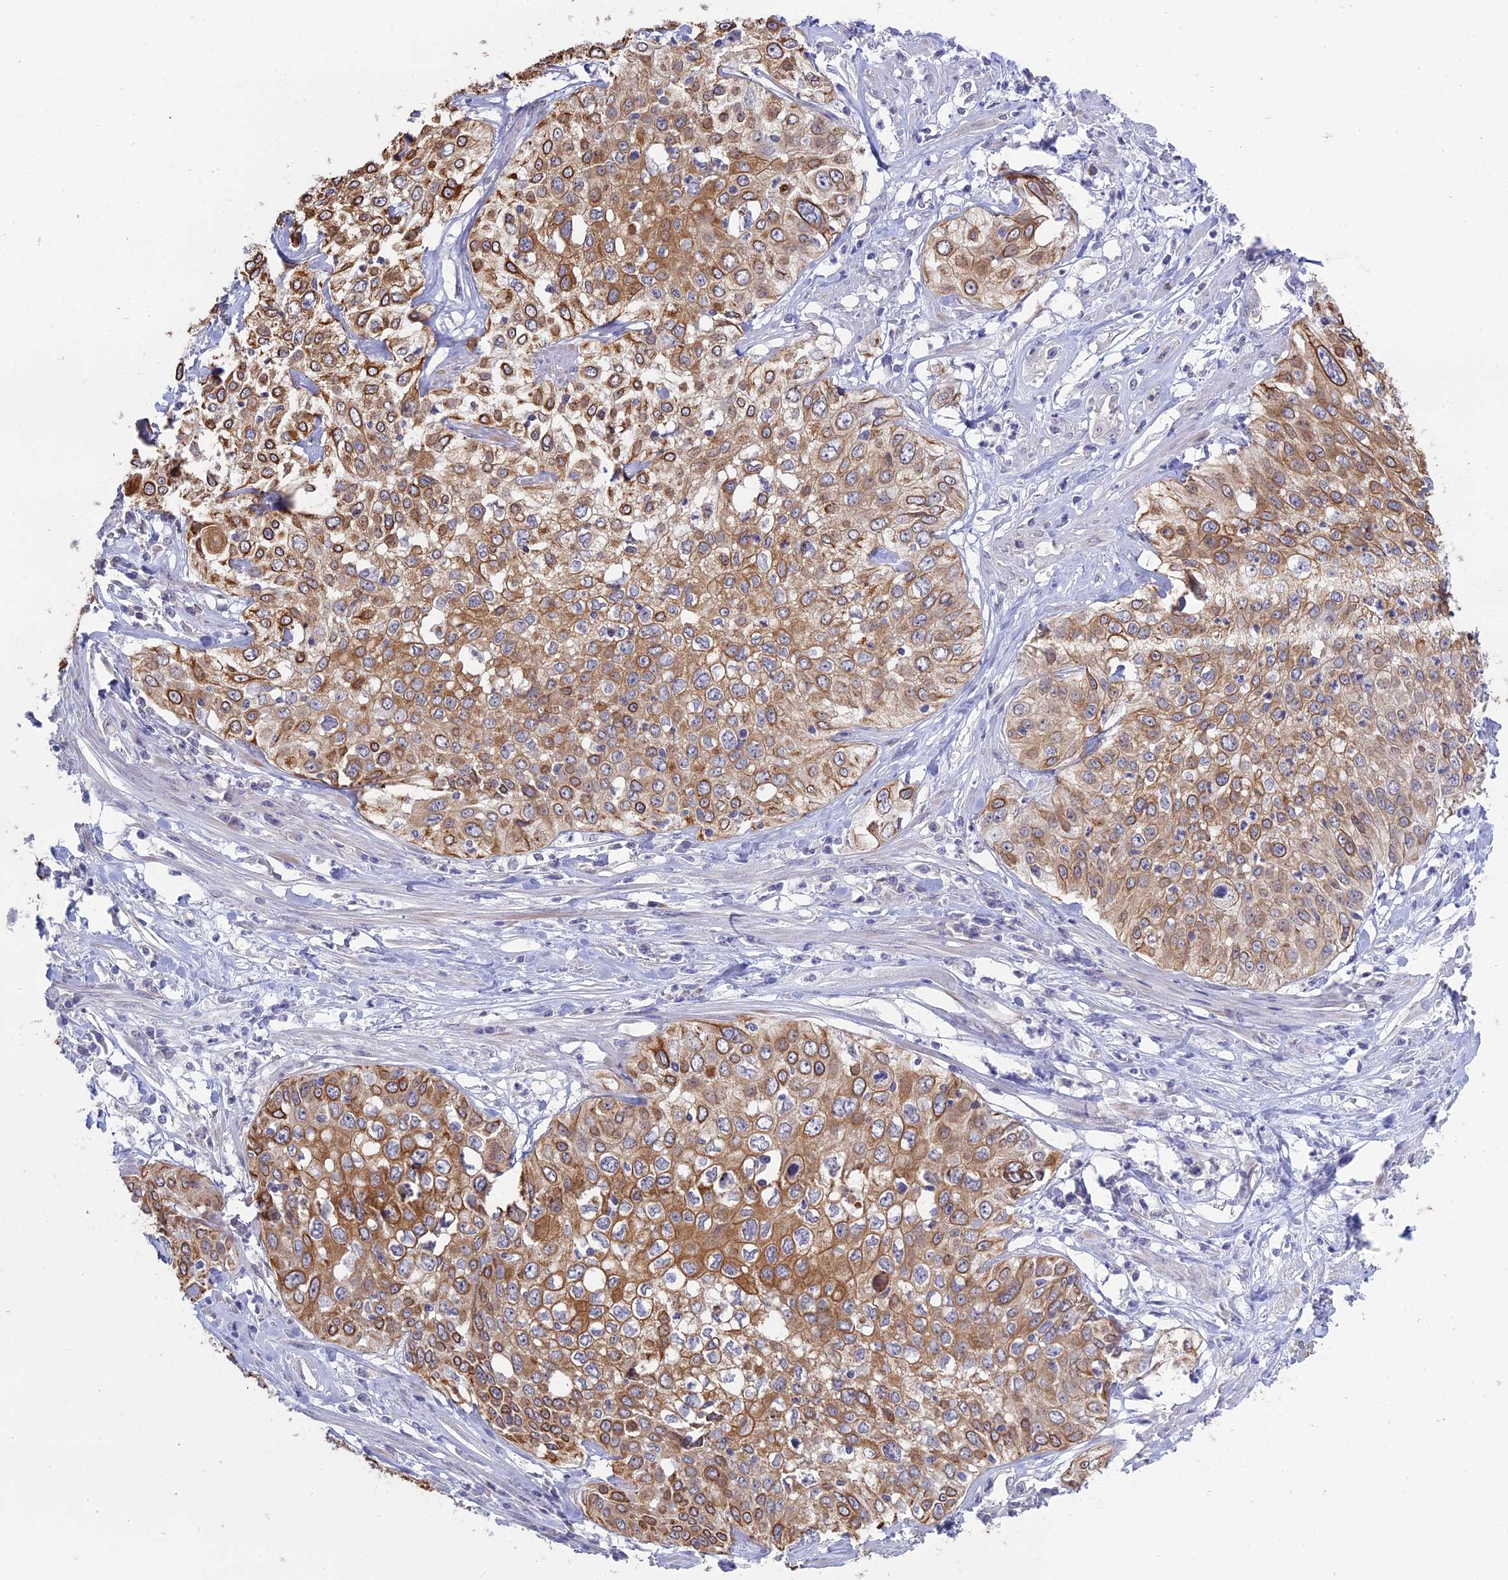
{"staining": {"intensity": "moderate", "quantity": ">75%", "location": "cytoplasmic/membranous"}, "tissue": "cervical cancer", "cell_type": "Tumor cells", "image_type": "cancer", "snomed": [{"axis": "morphology", "description": "Squamous cell carcinoma, NOS"}, {"axis": "topography", "description": "Cervix"}], "caption": "This micrograph reveals immunohistochemistry staining of cervical squamous cell carcinoma, with medium moderate cytoplasmic/membranous expression in about >75% of tumor cells.", "gene": "MYO5B", "patient": {"sex": "female", "age": 31}}